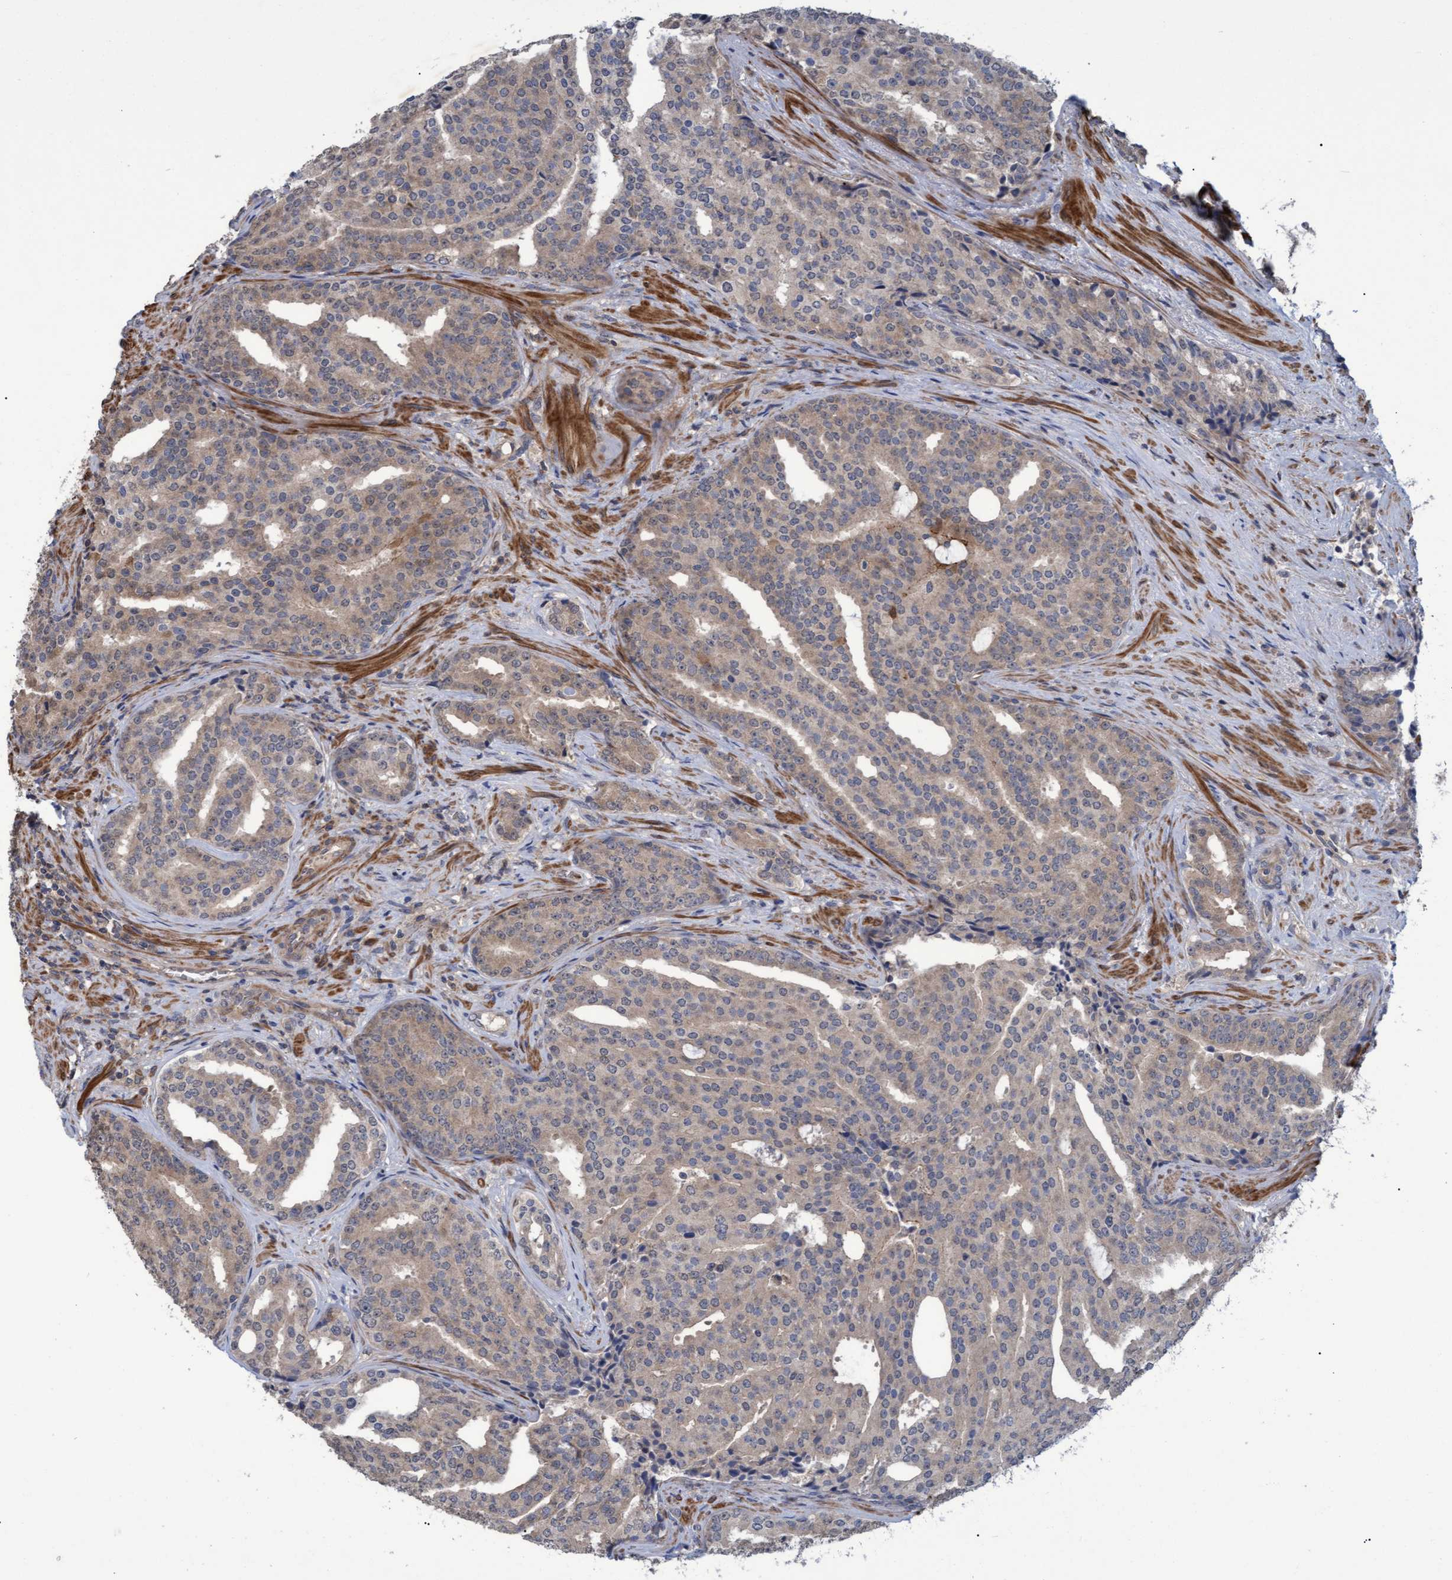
{"staining": {"intensity": "weak", "quantity": "25%-75%", "location": "cytoplasmic/membranous"}, "tissue": "prostate cancer", "cell_type": "Tumor cells", "image_type": "cancer", "snomed": [{"axis": "morphology", "description": "Adenocarcinoma, High grade"}, {"axis": "topography", "description": "Prostate"}], "caption": "IHC of human high-grade adenocarcinoma (prostate) shows low levels of weak cytoplasmic/membranous staining in about 25%-75% of tumor cells. (IHC, brightfield microscopy, high magnification).", "gene": "NAA15", "patient": {"sex": "male", "age": 71}}